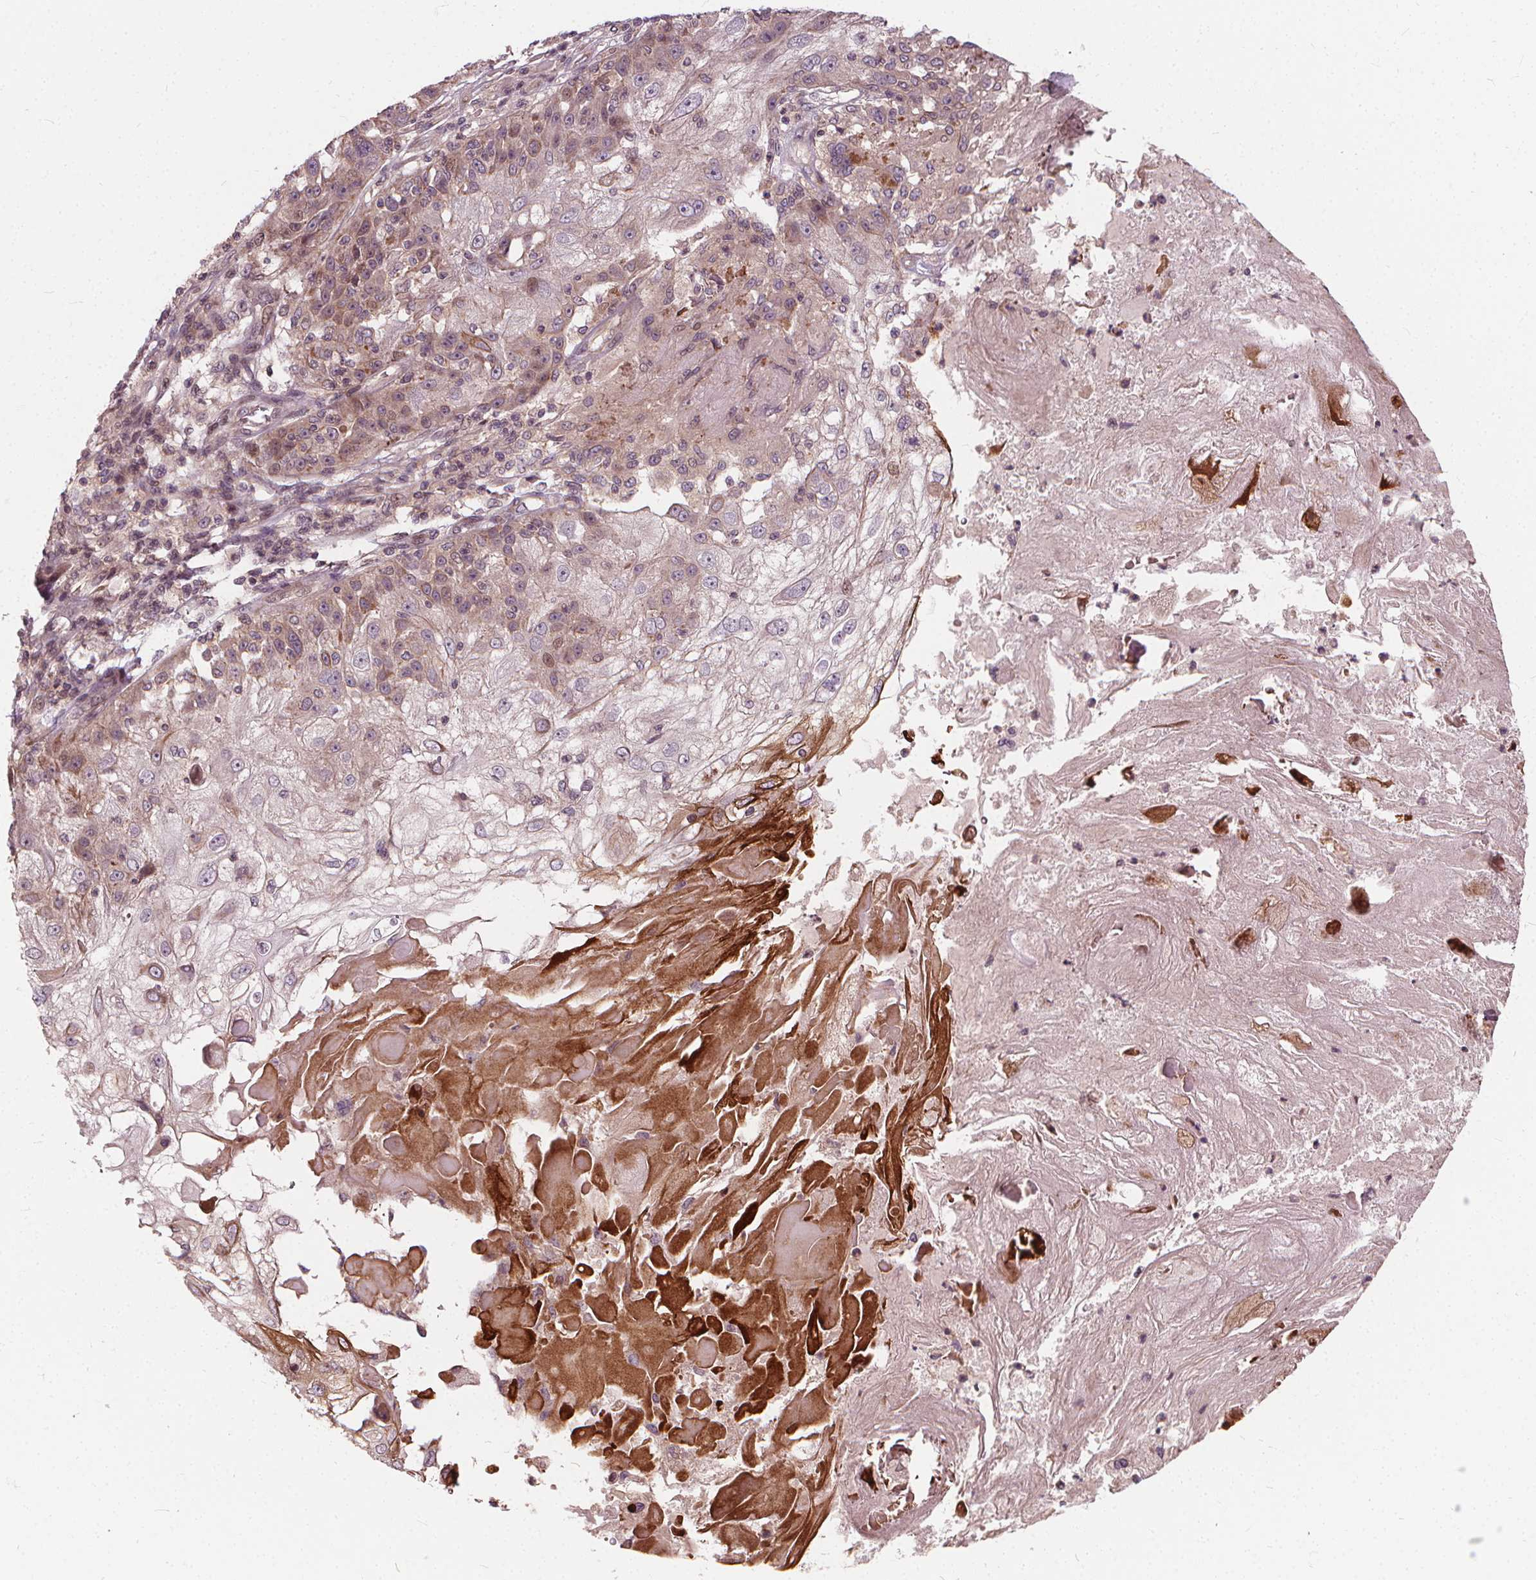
{"staining": {"intensity": "negative", "quantity": "none", "location": "none"}, "tissue": "skin cancer", "cell_type": "Tumor cells", "image_type": "cancer", "snomed": [{"axis": "morphology", "description": "Normal tissue, NOS"}, {"axis": "morphology", "description": "Squamous cell carcinoma, NOS"}, {"axis": "topography", "description": "Skin"}], "caption": "Immunohistochemistry (IHC) micrograph of neoplastic tissue: human squamous cell carcinoma (skin) stained with DAB displays no significant protein expression in tumor cells. (Brightfield microscopy of DAB IHC at high magnification).", "gene": "INPP5E", "patient": {"sex": "female", "age": 83}}